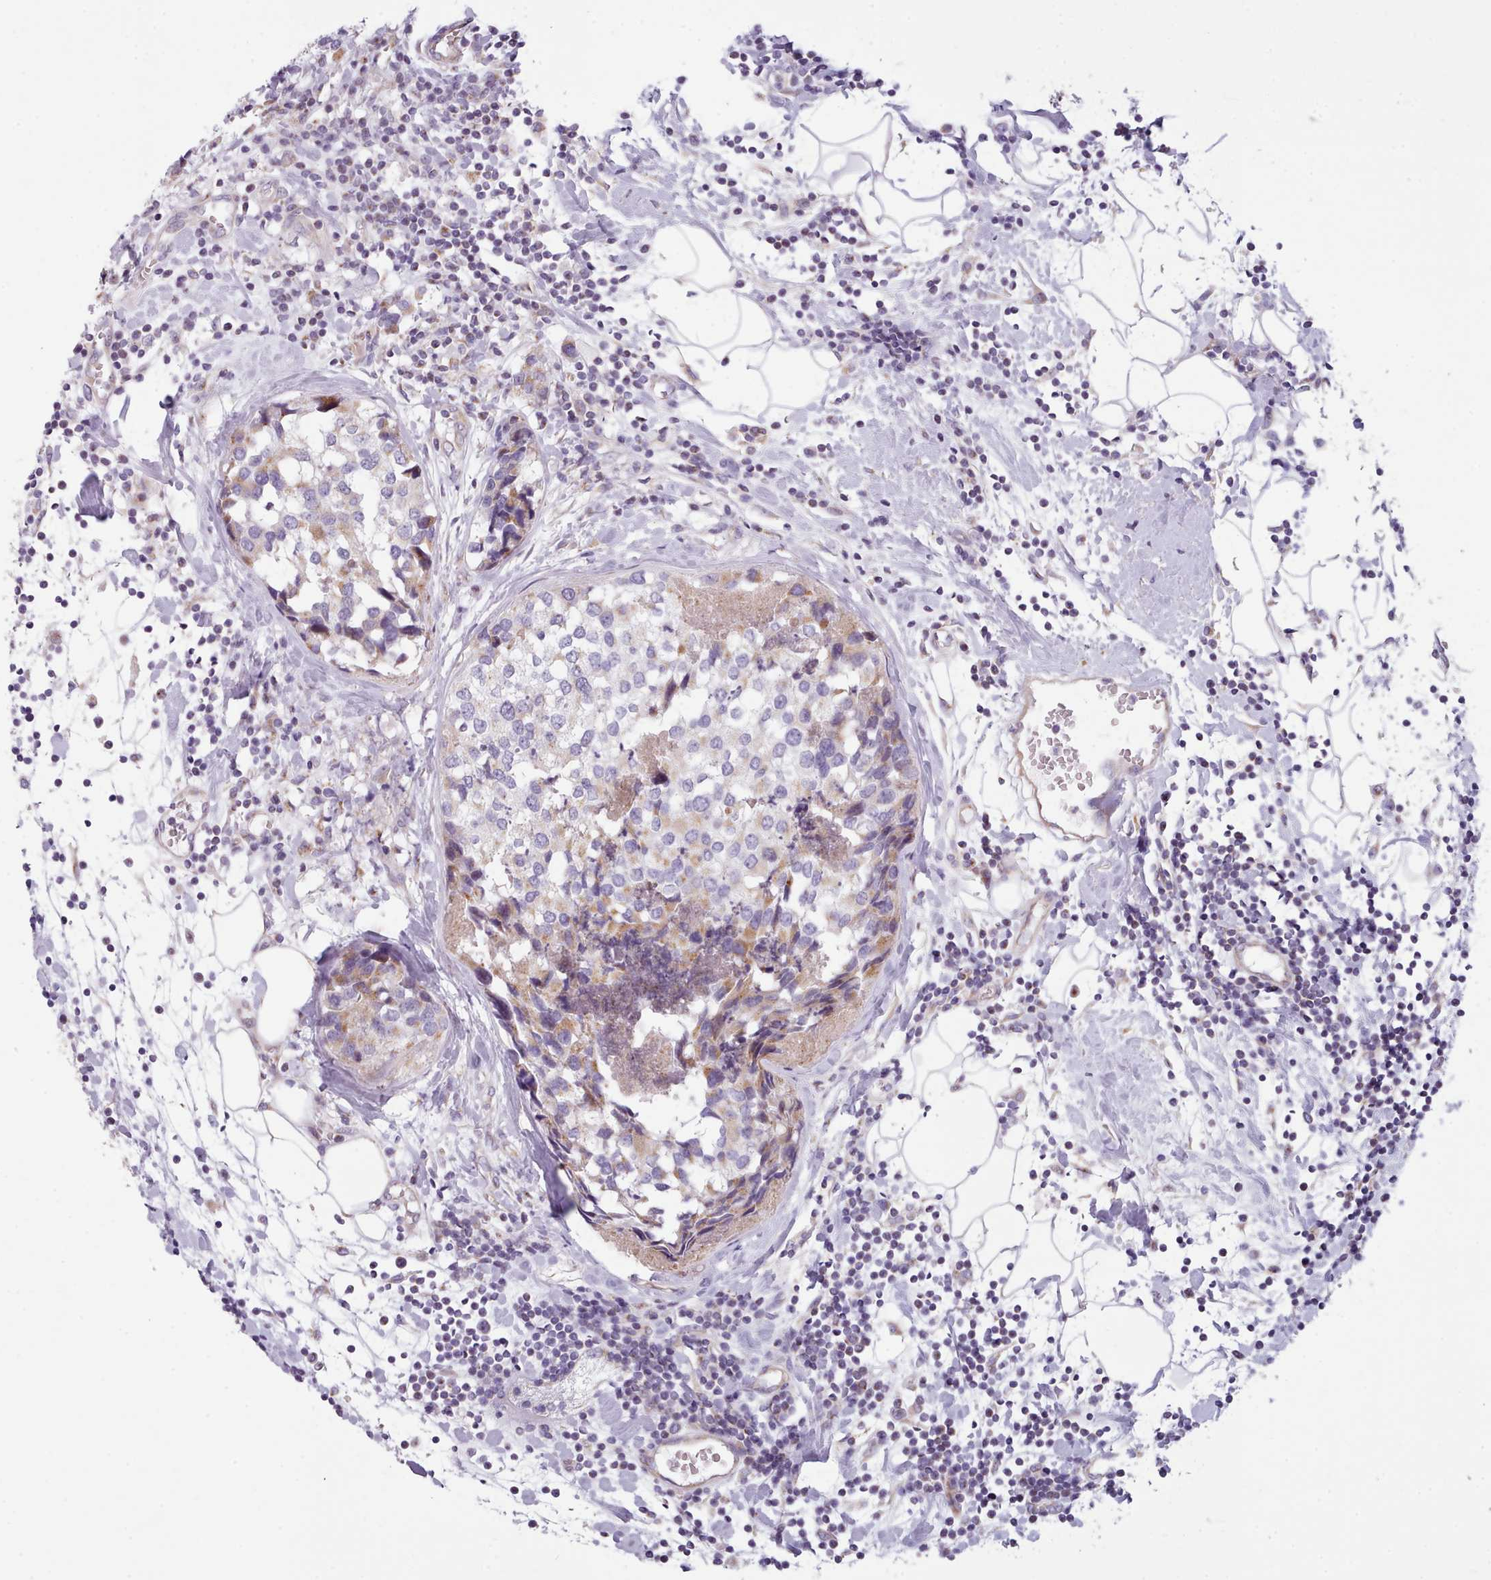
{"staining": {"intensity": "weak", "quantity": "25%-75%", "location": "cytoplasmic/membranous"}, "tissue": "breast cancer", "cell_type": "Tumor cells", "image_type": "cancer", "snomed": [{"axis": "morphology", "description": "Lobular carcinoma"}, {"axis": "topography", "description": "Breast"}], "caption": "The micrograph displays a brown stain indicating the presence of a protein in the cytoplasmic/membranous of tumor cells in breast cancer (lobular carcinoma).", "gene": "SLC52A3", "patient": {"sex": "female", "age": 59}}